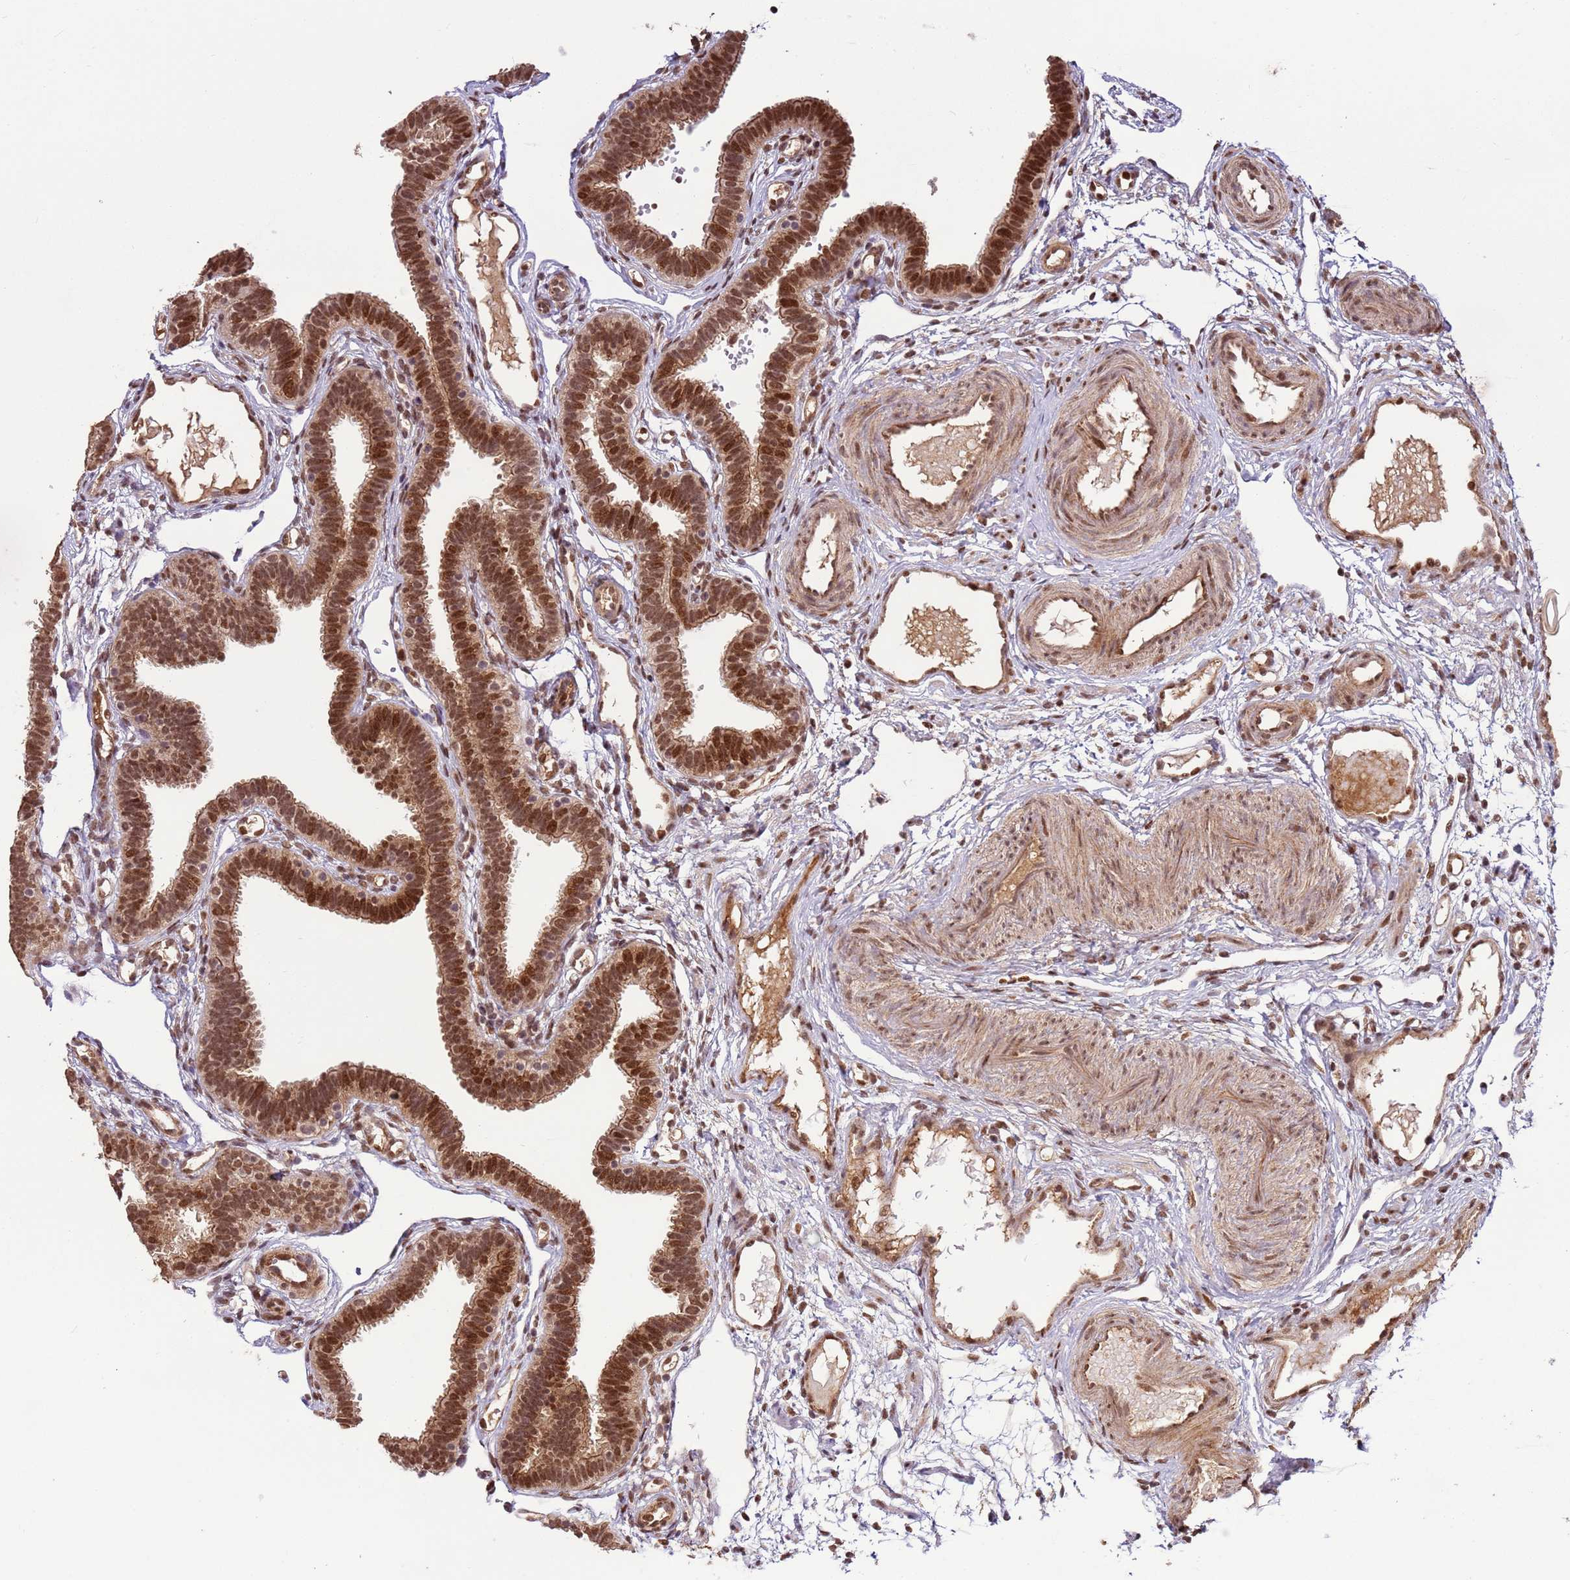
{"staining": {"intensity": "moderate", "quantity": ">75%", "location": "cytoplasmic/membranous,nuclear"}, "tissue": "fallopian tube", "cell_type": "Glandular cells", "image_type": "normal", "snomed": [{"axis": "morphology", "description": "Normal tissue, NOS"}, {"axis": "topography", "description": "Fallopian tube"}], "caption": "IHC image of unremarkable fallopian tube stained for a protein (brown), which reveals medium levels of moderate cytoplasmic/membranous,nuclear positivity in approximately >75% of glandular cells.", "gene": "ZBTB12", "patient": {"sex": "female", "age": 37}}